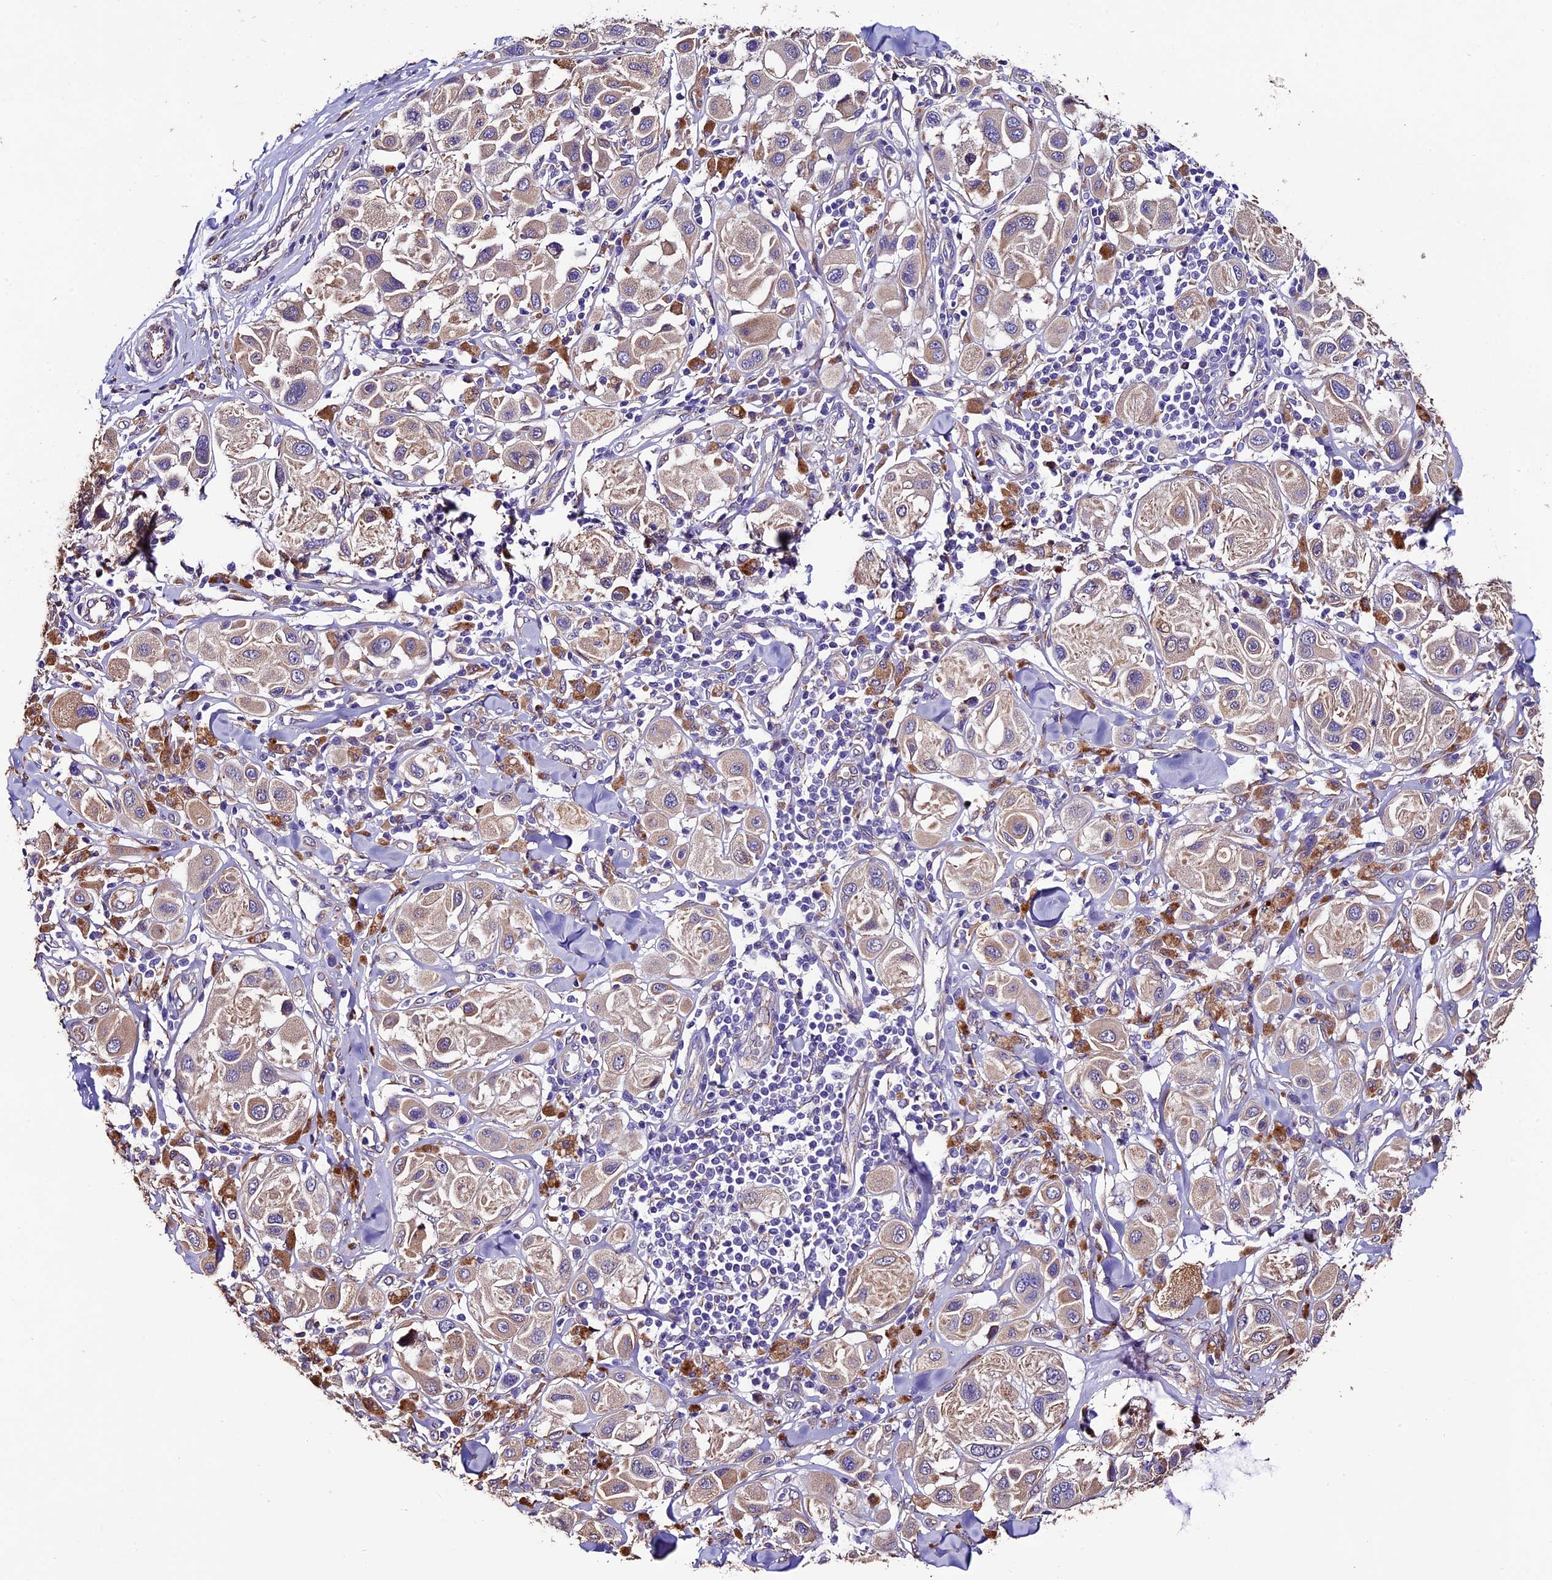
{"staining": {"intensity": "moderate", "quantity": "25%-75%", "location": "cytoplasmic/membranous"}, "tissue": "melanoma", "cell_type": "Tumor cells", "image_type": "cancer", "snomed": [{"axis": "morphology", "description": "Malignant melanoma, Metastatic site"}, {"axis": "topography", "description": "Skin"}], "caption": "Immunohistochemical staining of melanoma reveals medium levels of moderate cytoplasmic/membranous protein positivity in approximately 25%-75% of tumor cells.", "gene": "CLN5", "patient": {"sex": "male", "age": 41}}